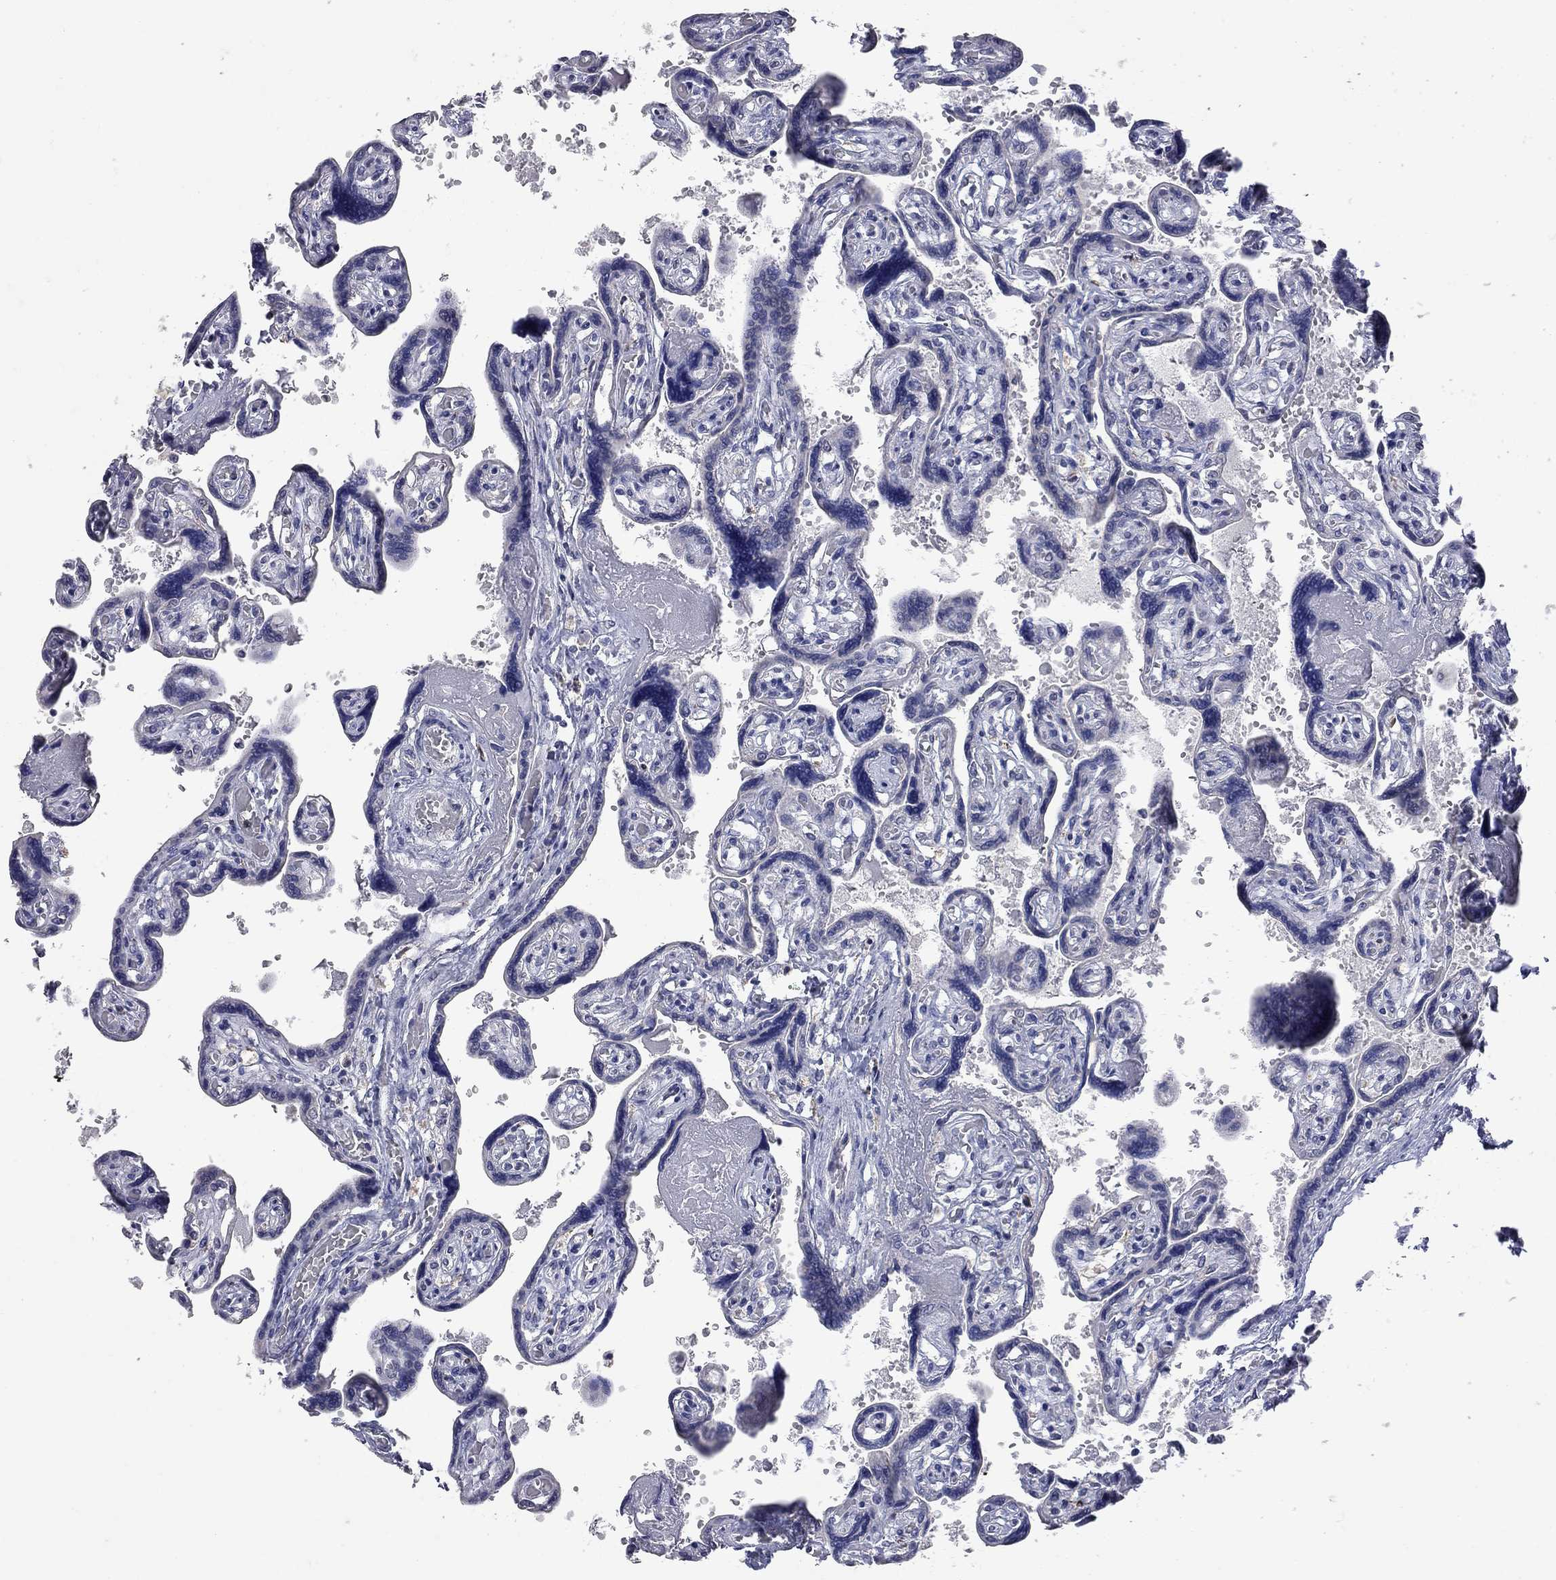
{"staining": {"intensity": "negative", "quantity": "none", "location": "none"}, "tissue": "placenta", "cell_type": "Decidual cells", "image_type": "normal", "snomed": [{"axis": "morphology", "description": "Normal tissue, NOS"}, {"axis": "topography", "description": "Placenta"}], "caption": "This image is of normal placenta stained with IHC to label a protein in brown with the nuclei are counter-stained blue. There is no staining in decidual cells.", "gene": "NOS2", "patient": {"sex": "female", "age": 32}}